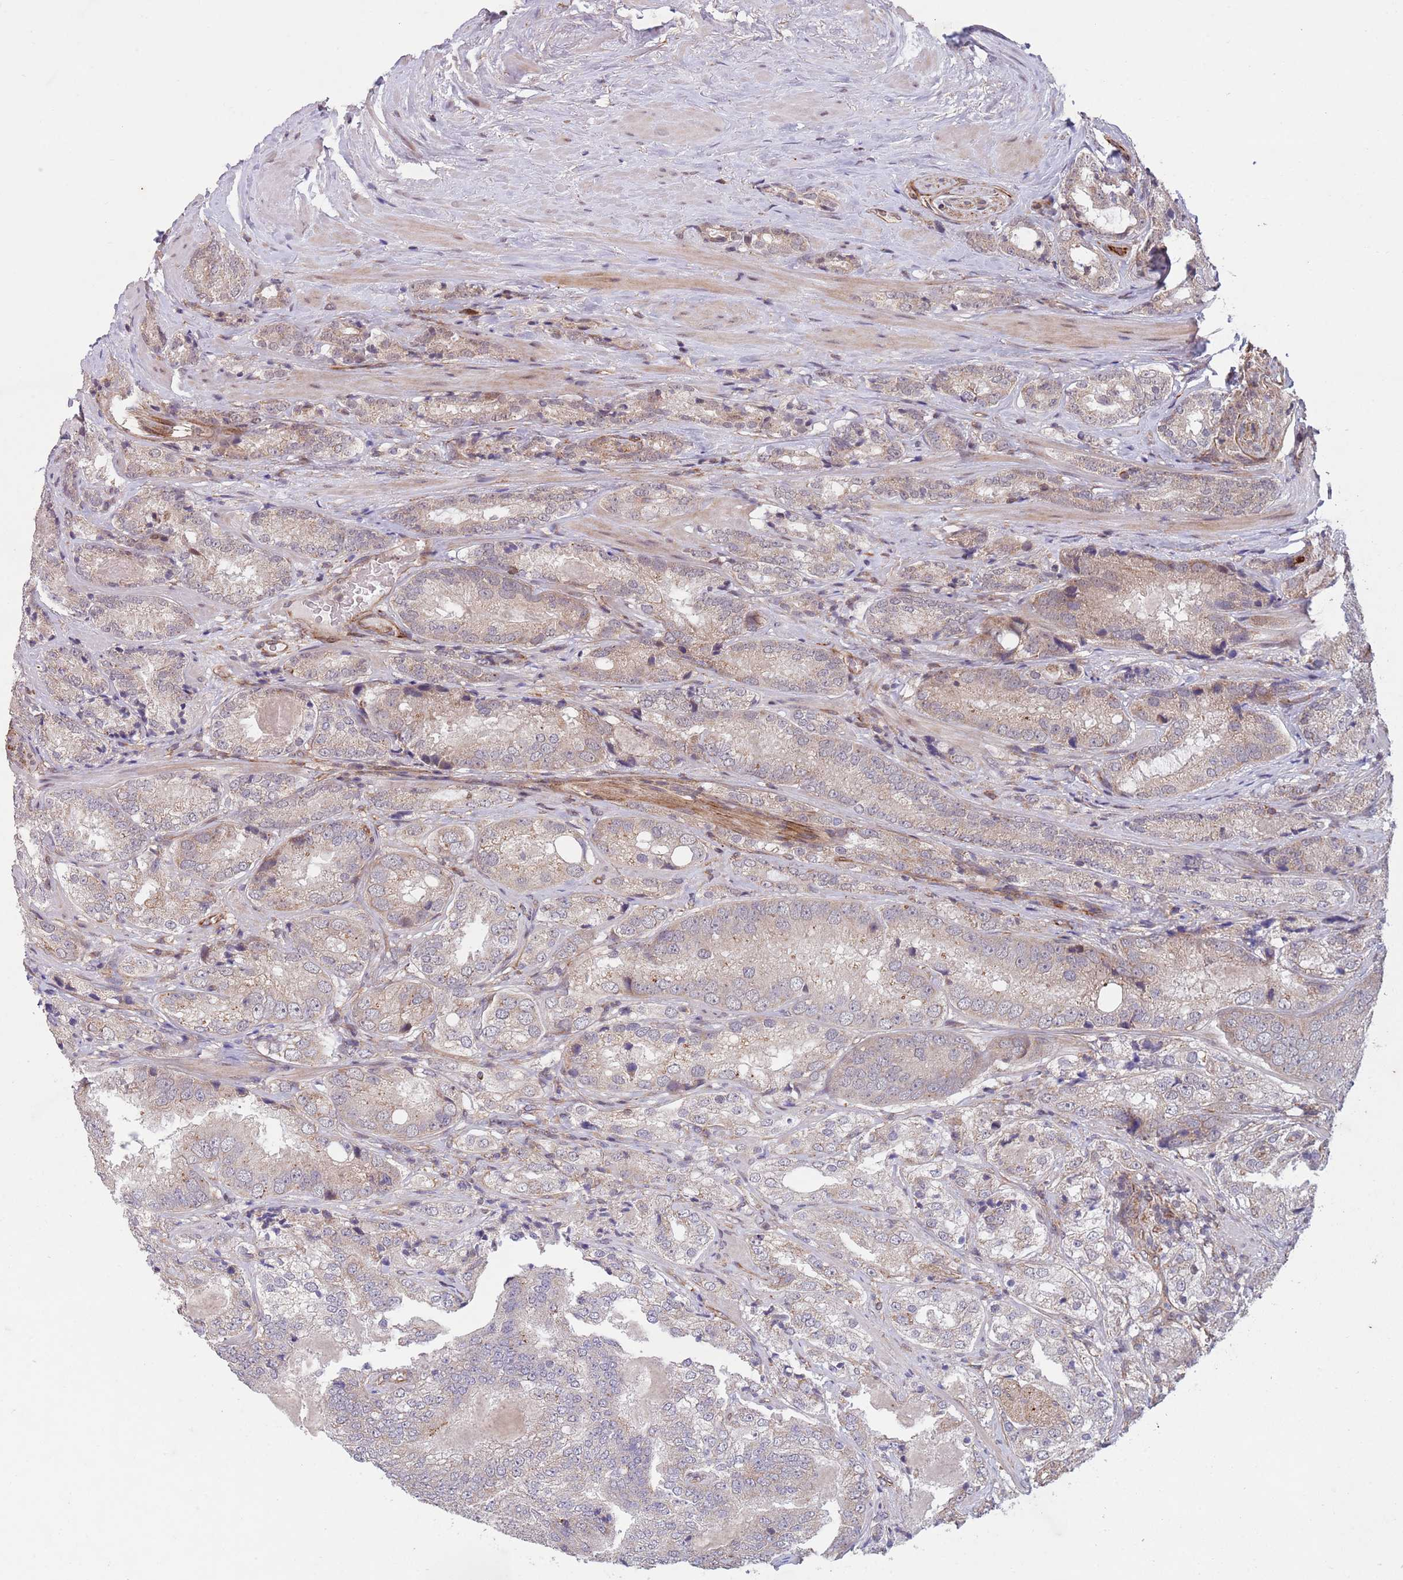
{"staining": {"intensity": "weak", "quantity": "<25%", "location": "cytoplasmic/membranous"}, "tissue": "prostate cancer", "cell_type": "Tumor cells", "image_type": "cancer", "snomed": [{"axis": "morphology", "description": "Adenocarcinoma, High grade"}, {"axis": "topography", "description": "Prostate"}], "caption": "Tumor cells are negative for brown protein staining in high-grade adenocarcinoma (prostate).", "gene": "CHD9", "patient": {"sex": "male", "age": 63}}